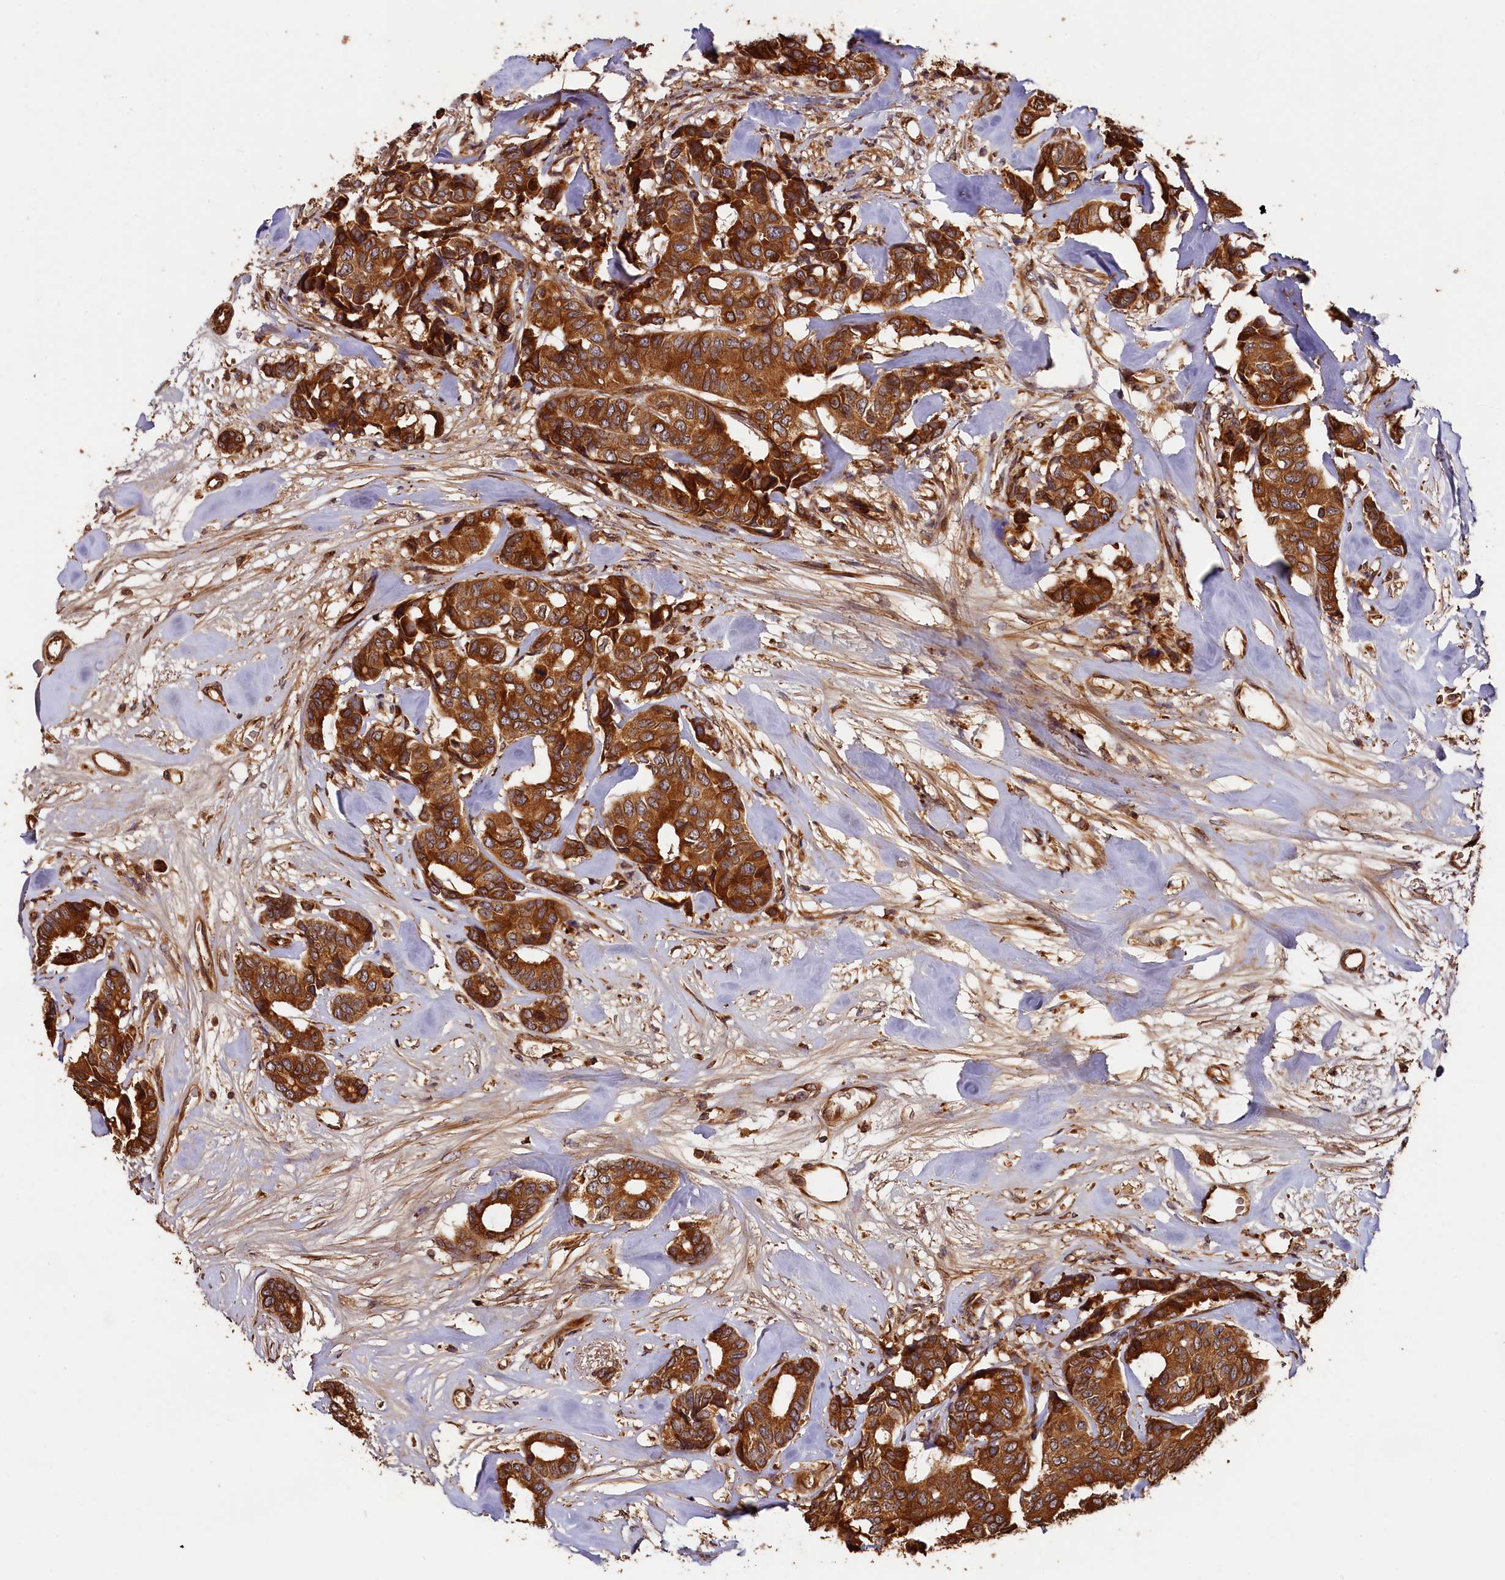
{"staining": {"intensity": "strong", "quantity": ">75%", "location": "cytoplasmic/membranous"}, "tissue": "breast cancer", "cell_type": "Tumor cells", "image_type": "cancer", "snomed": [{"axis": "morphology", "description": "Duct carcinoma"}, {"axis": "topography", "description": "Breast"}], "caption": "Immunohistochemical staining of breast infiltrating ductal carcinoma demonstrates high levels of strong cytoplasmic/membranous staining in approximately >75% of tumor cells.", "gene": "HMOX2", "patient": {"sex": "female", "age": 87}}